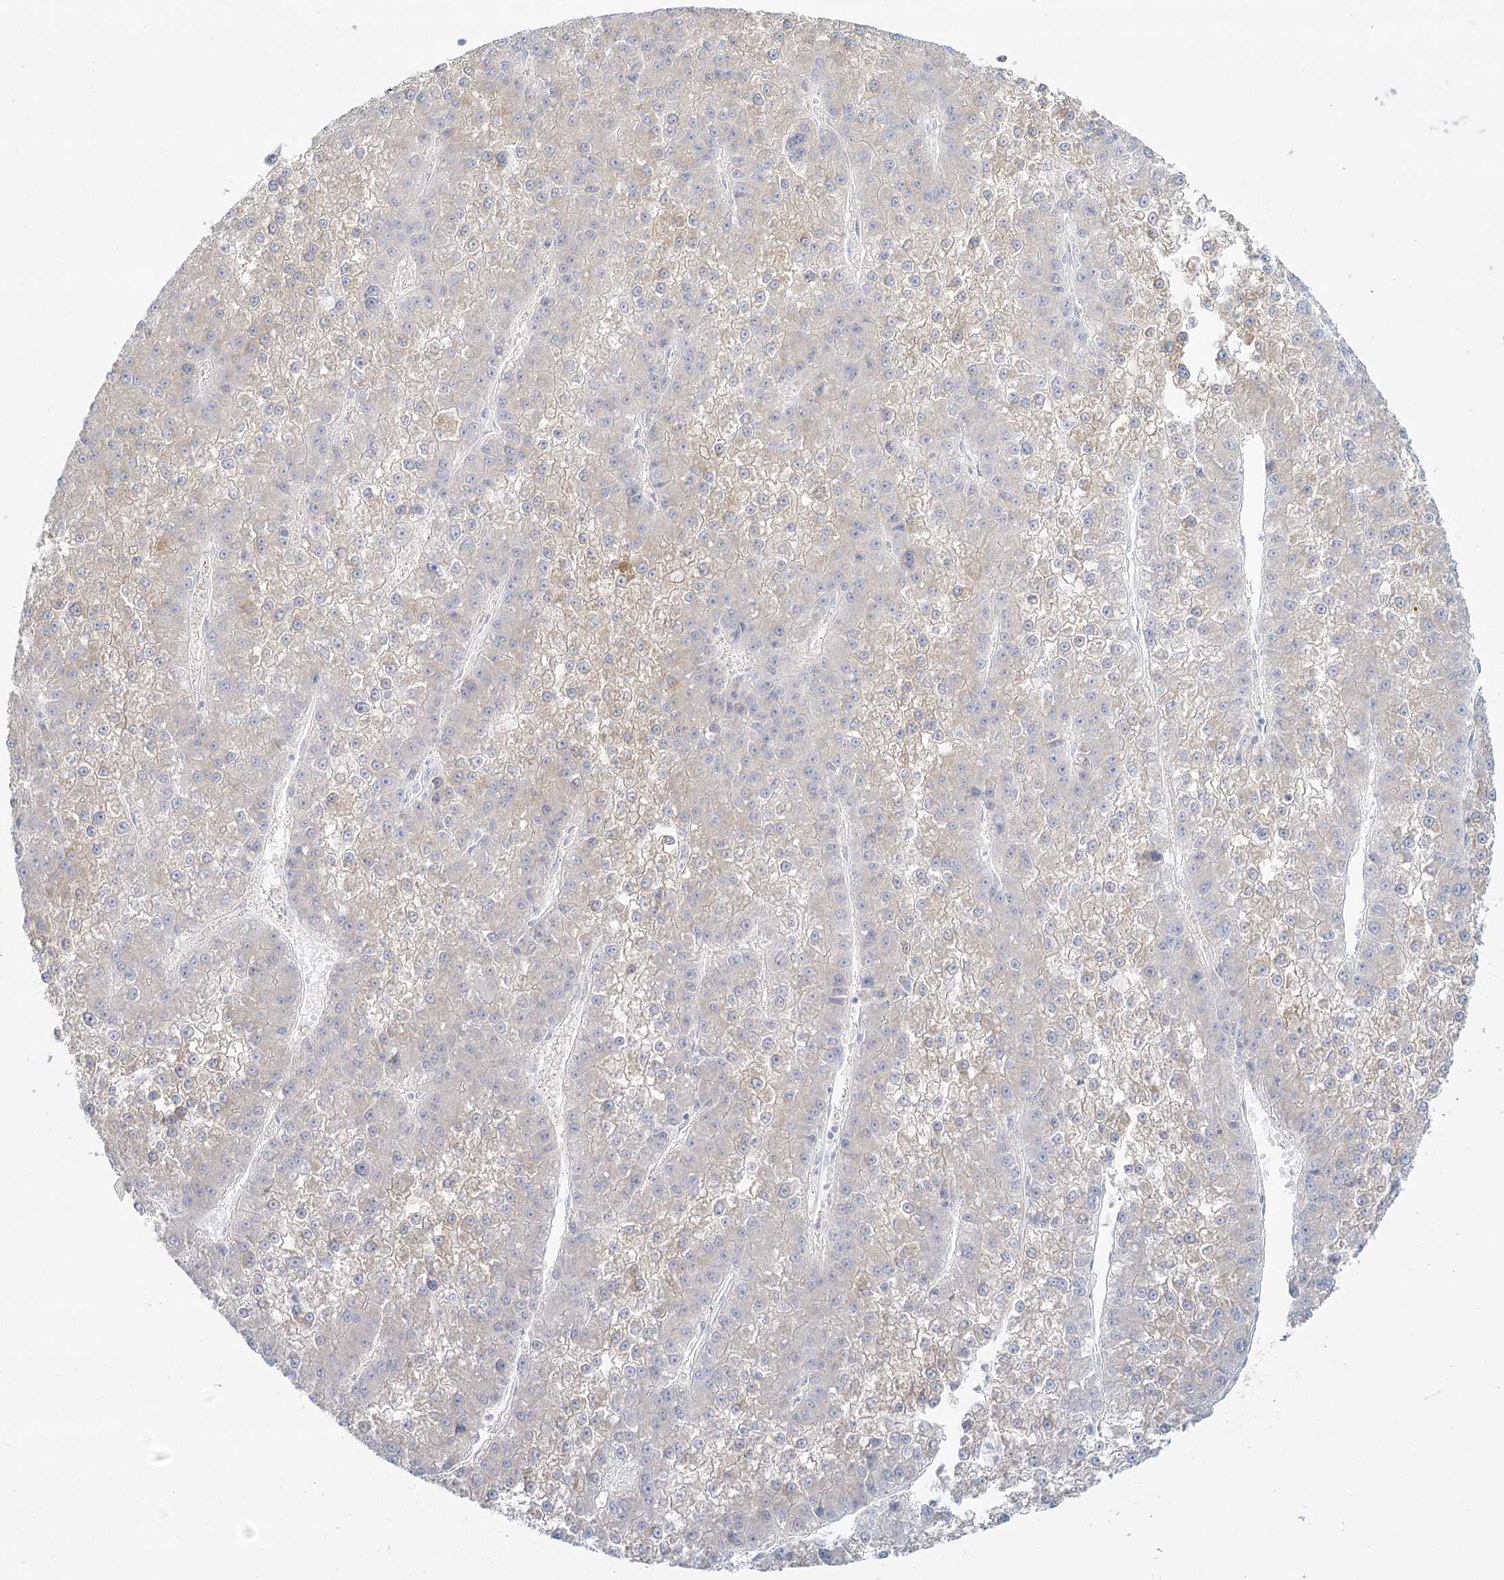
{"staining": {"intensity": "negative", "quantity": "none", "location": "none"}, "tissue": "liver cancer", "cell_type": "Tumor cells", "image_type": "cancer", "snomed": [{"axis": "morphology", "description": "Carcinoma, Hepatocellular, NOS"}, {"axis": "topography", "description": "Liver"}], "caption": "DAB (3,3'-diaminobenzidine) immunohistochemical staining of human hepatocellular carcinoma (liver) reveals no significant staining in tumor cells.", "gene": "DMGDH", "patient": {"sex": "female", "age": 73}}